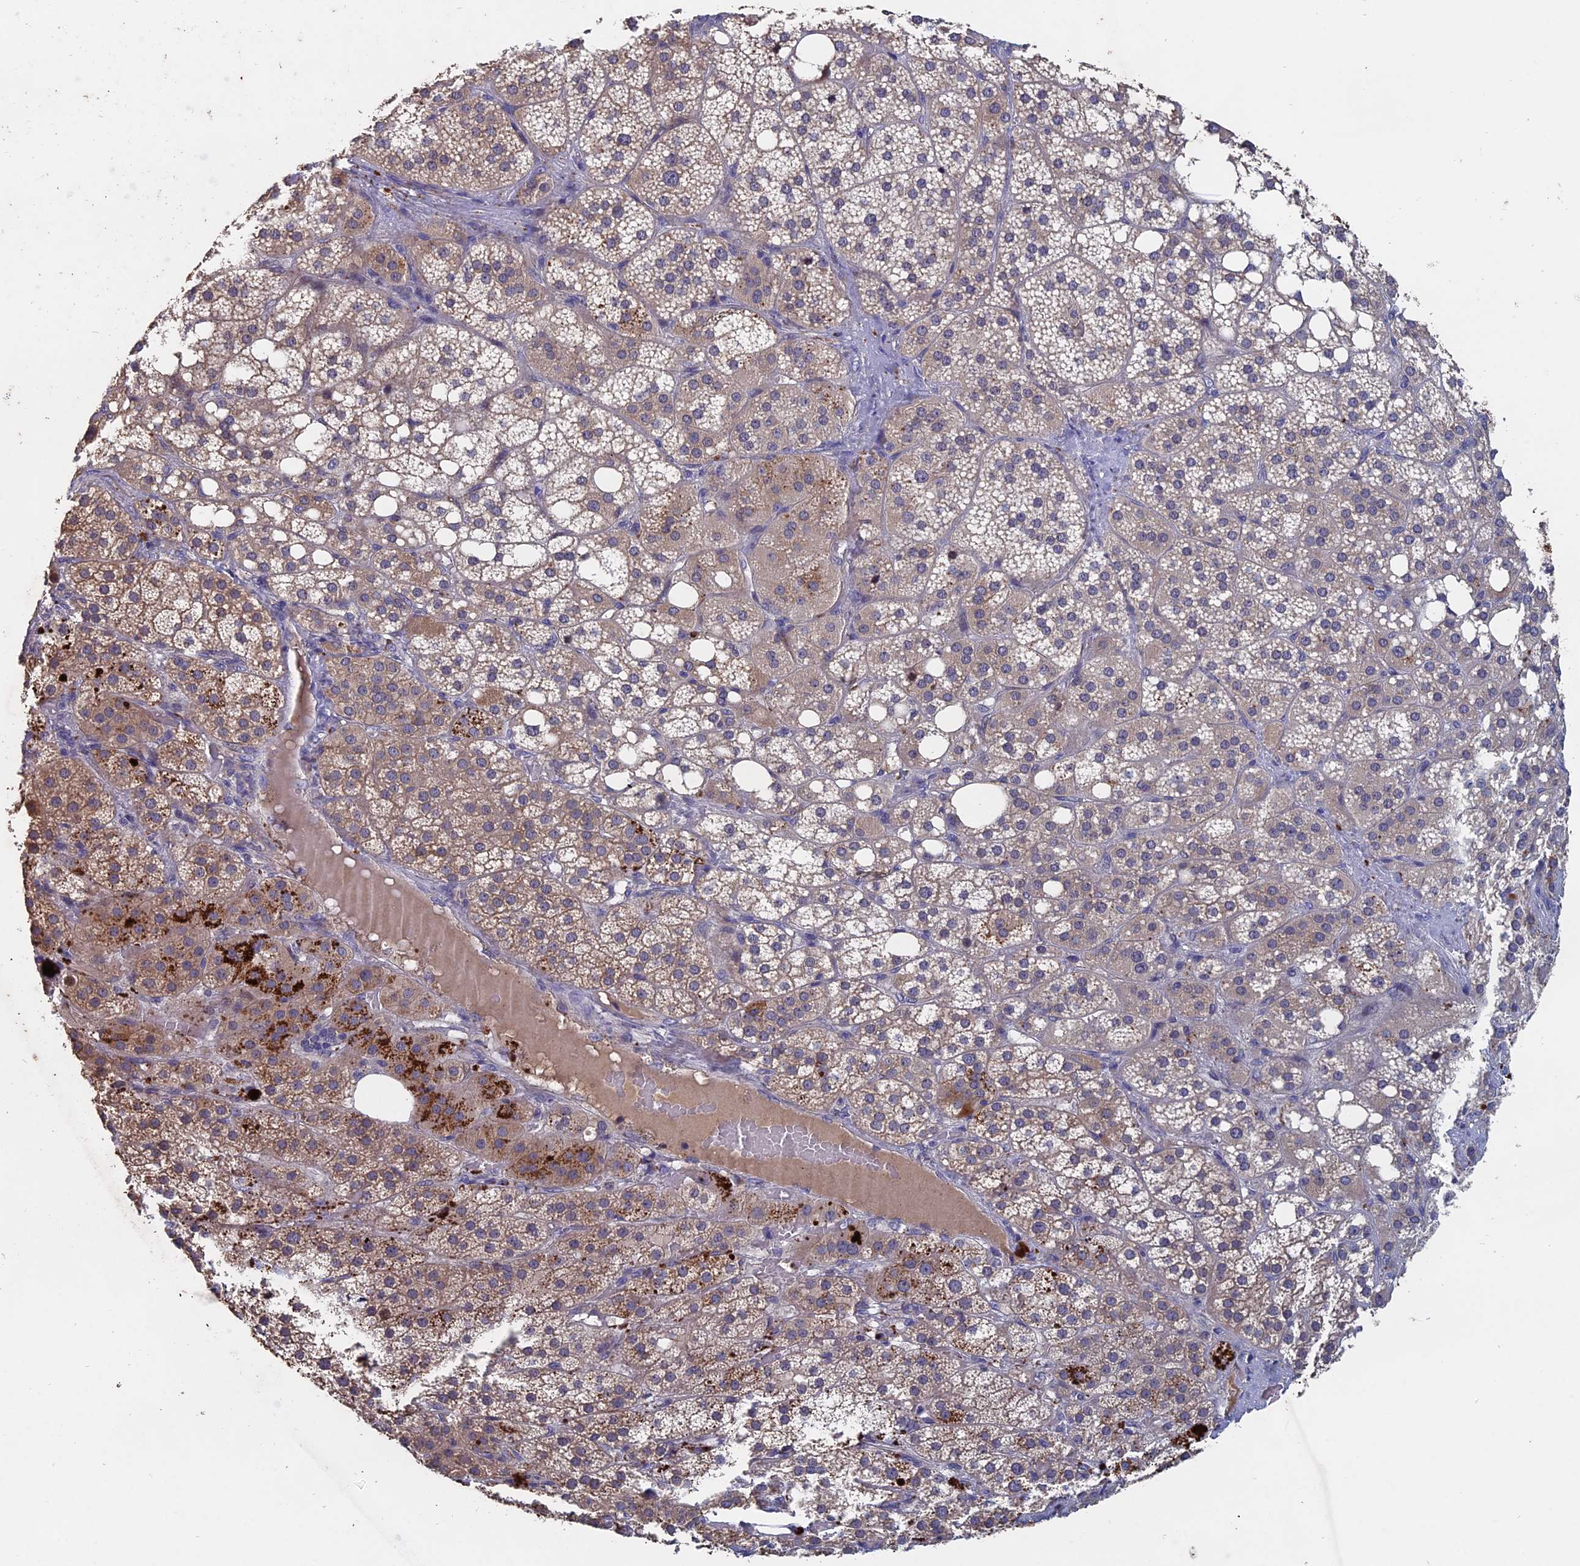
{"staining": {"intensity": "moderate", "quantity": "25%-75%", "location": "cytoplasmic/membranous"}, "tissue": "adrenal gland", "cell_type": "Glandular cells", "image_type": "normal", "snomed": [{"axis": "morphology", "description": "Normal tissue, NOS"}, {"axis": "topography", "description": "Adrenal gland"}], "caption": "High-magnification brightfield microscopy of unremarkable adrenal gland stained with DAB (3,3'-diaminobenzidine) (brown) and counterstained with hematoxylin (blue). glandular cells exhibit moderate cytoplasmic/membranous positivity is identified in about25%-75% of cells.", "gene": "SLC33A1", "patient": {"sex": "female", "age": 59}}